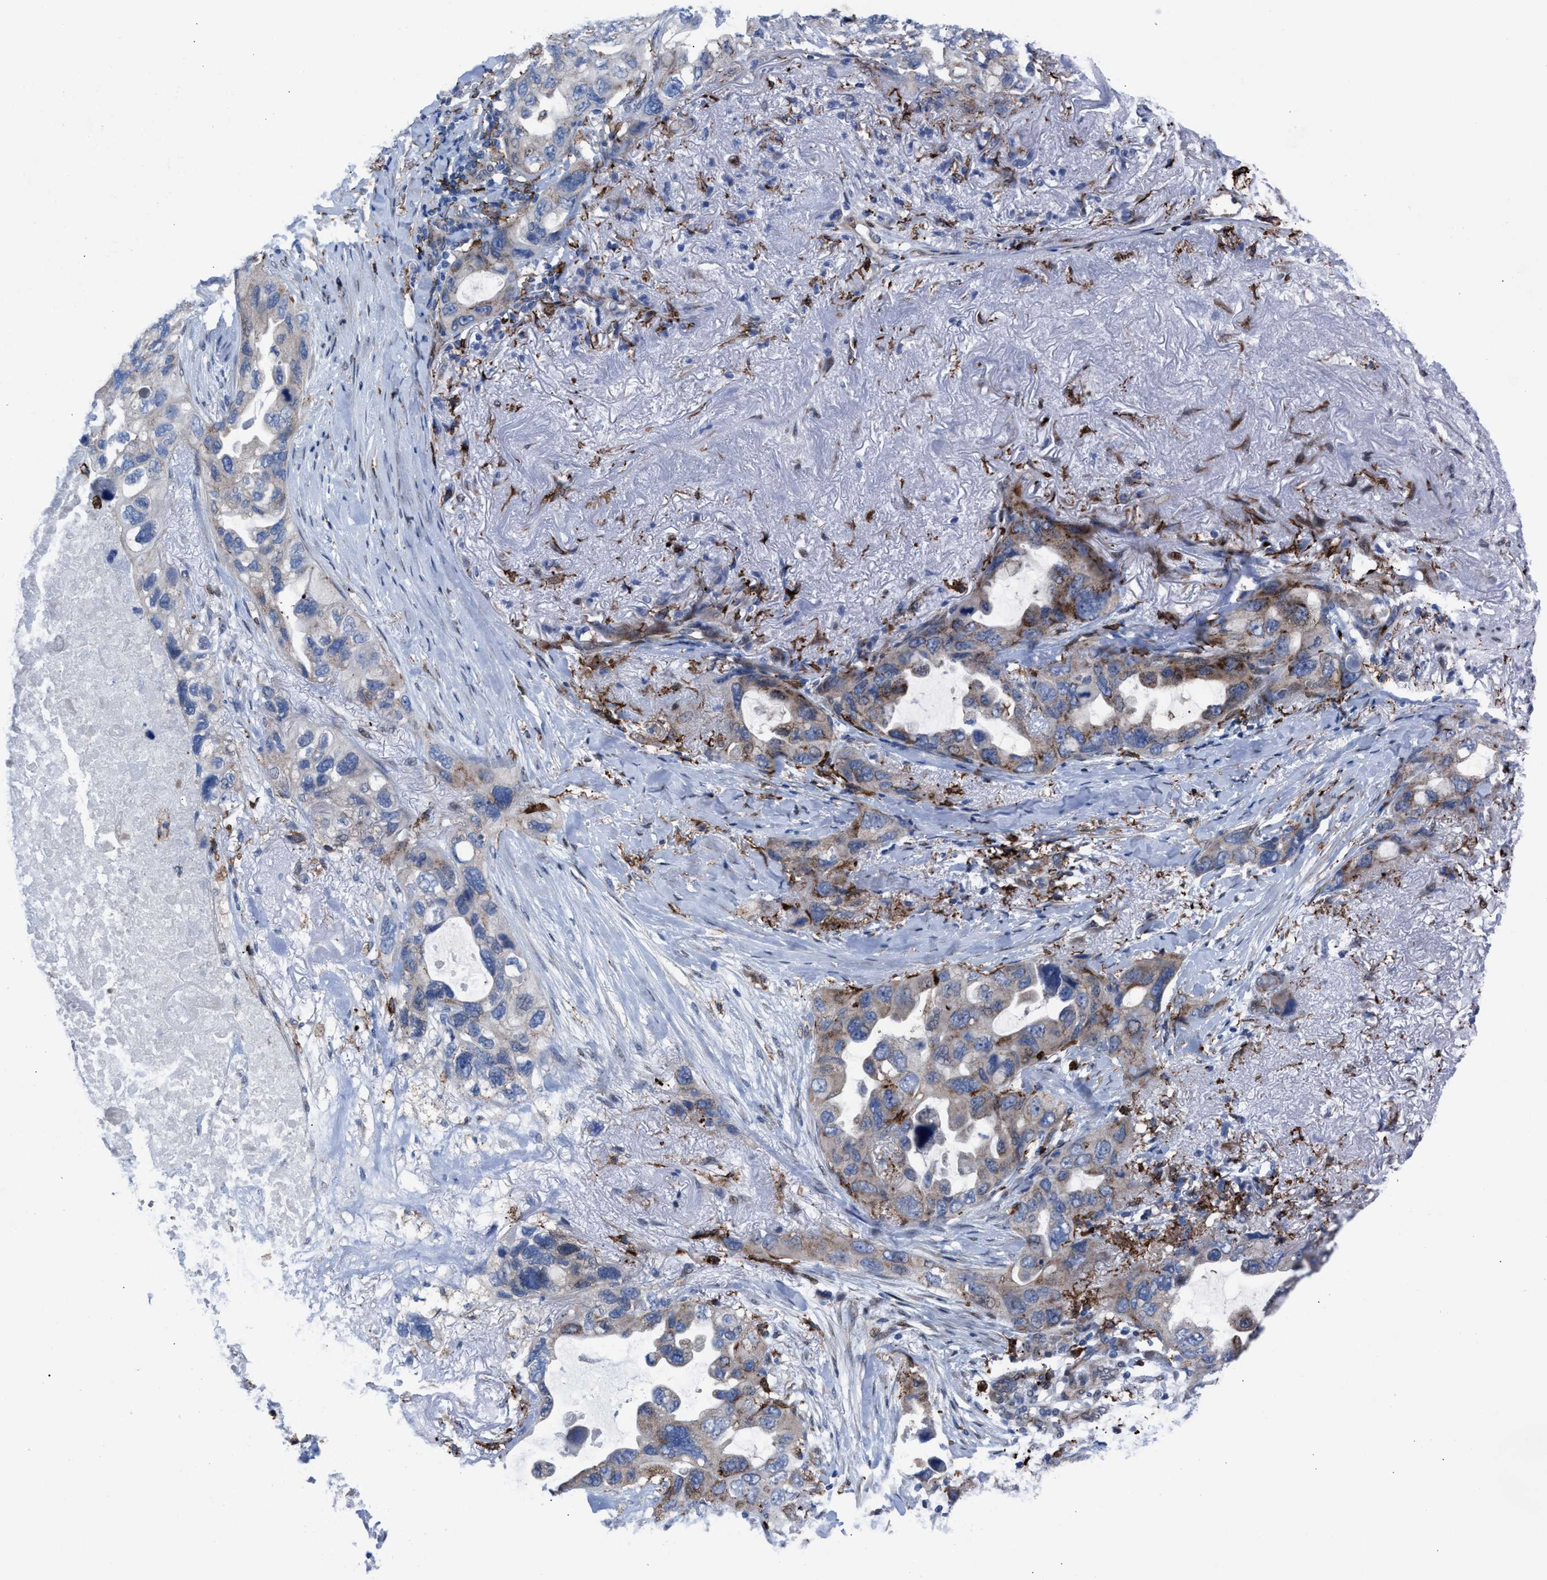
{"staining": {"intensity": "weak", "quantity": "<25%", "location": "cytoplasmic/membranous"}, "tissue": "lung cancer", "cell_type": "Tumor cells", "image_type": "cancer", "snomed": [{"axis": "morphology", "description": "Squamous cell carcinoma, NOS"}, {"axis": "topography", "description": "Lung"}], "caption": "DAB (3,3'-diaminobenzidine) immunohistochemical staining of human lung cancer reveals no significant positivity in tumor cells.", "gene": "SLC47A1", "patient": {"sex": "female", "age": 73}}